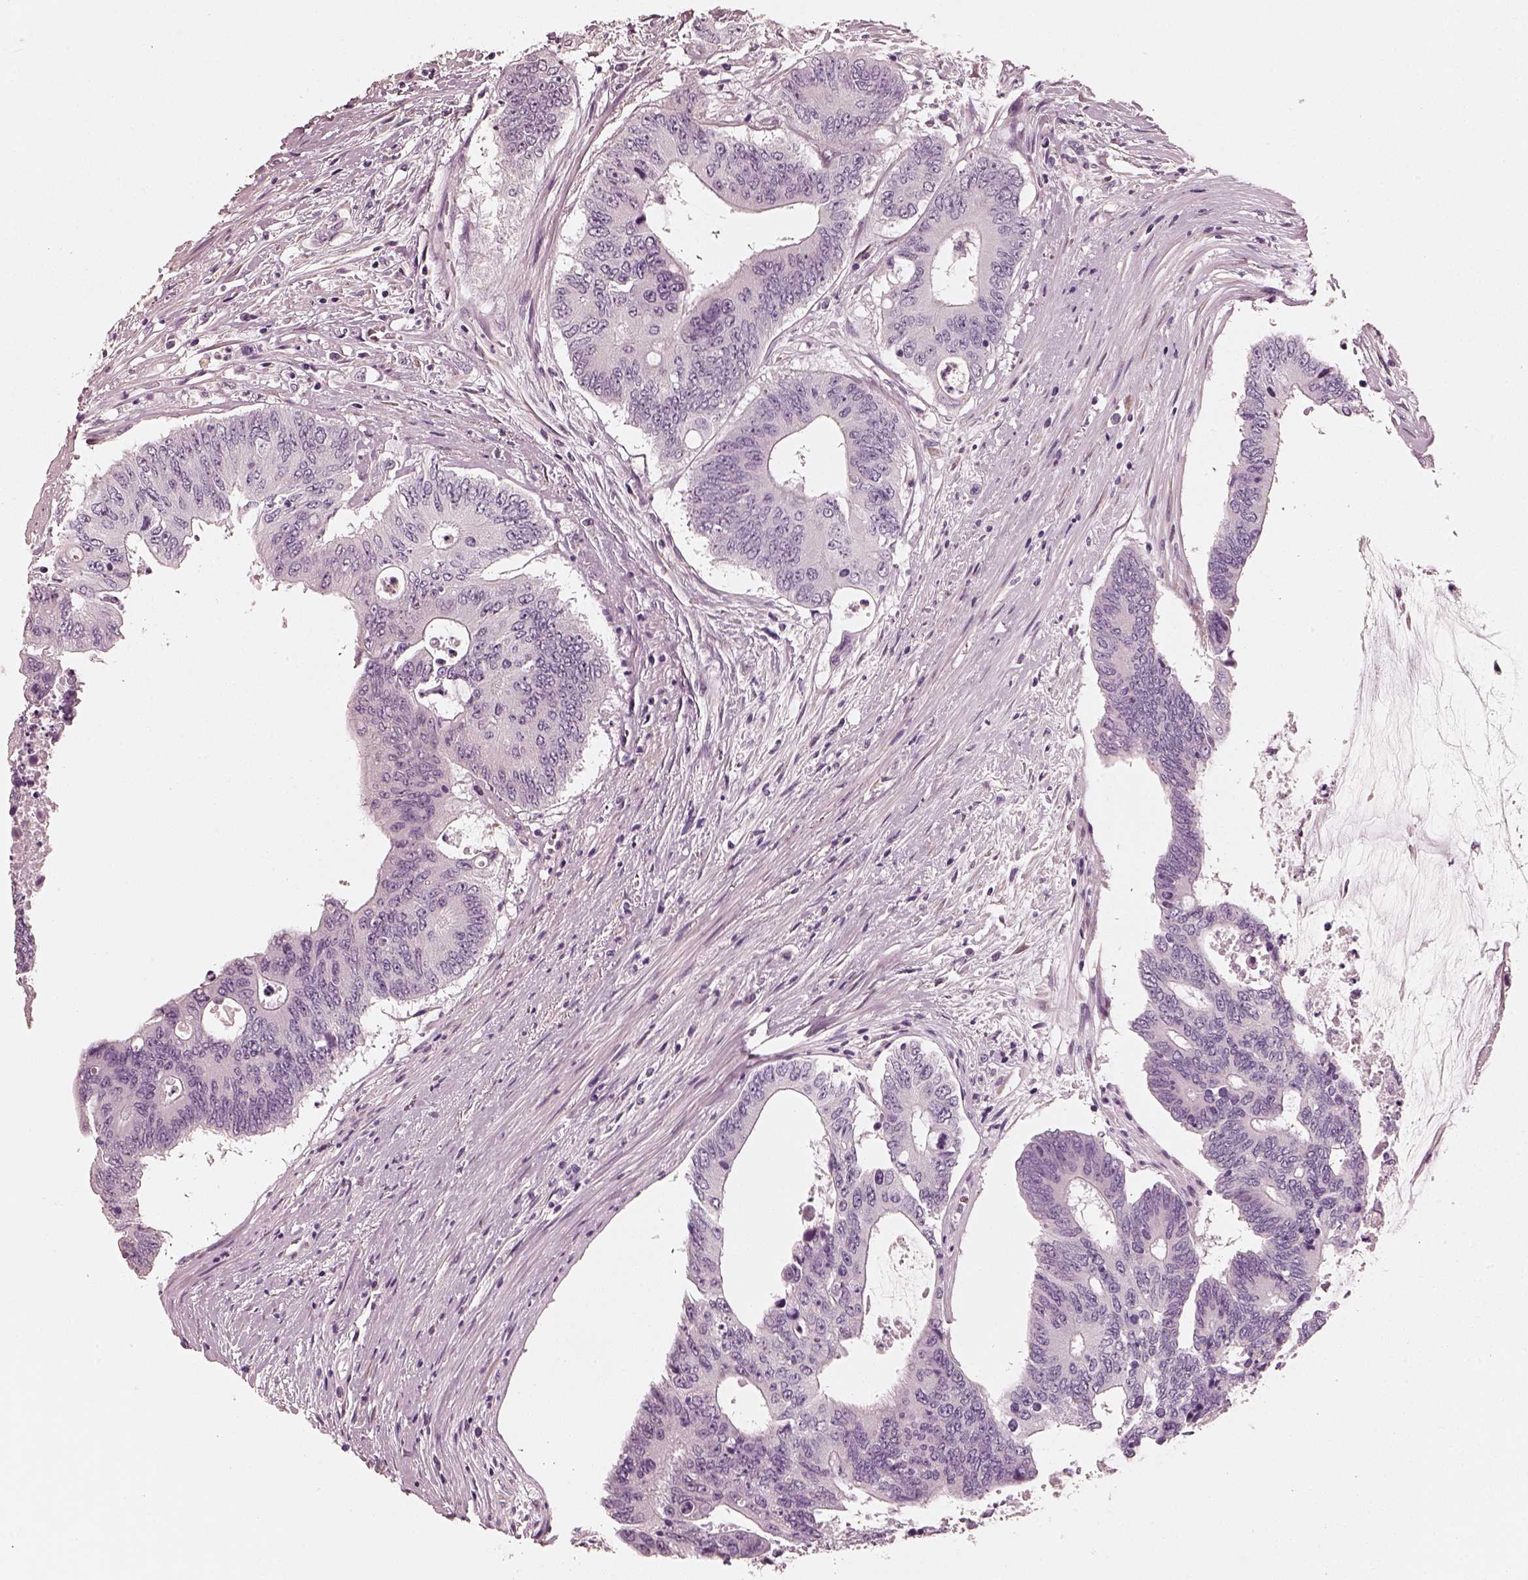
{"staining": {"intensity": "negative", "quantity": "none", "location": "none"}, "tissue": "colorectal cancer", "cell_type": "Tumor cells", "image_type": "cancer", "snomed": [{"axis": "morphology", "description": "Adenocarcinoma, NOS"}, {"axis": "topography", "description": "Rectum"}], "caption": "IHC micrograph of adenocarcinoma (colorectal) stained for a protein (brown), which reveals no expression in tumor cells.", "gene": "RS1", "patient": {"sex": "male", "age": 59}}